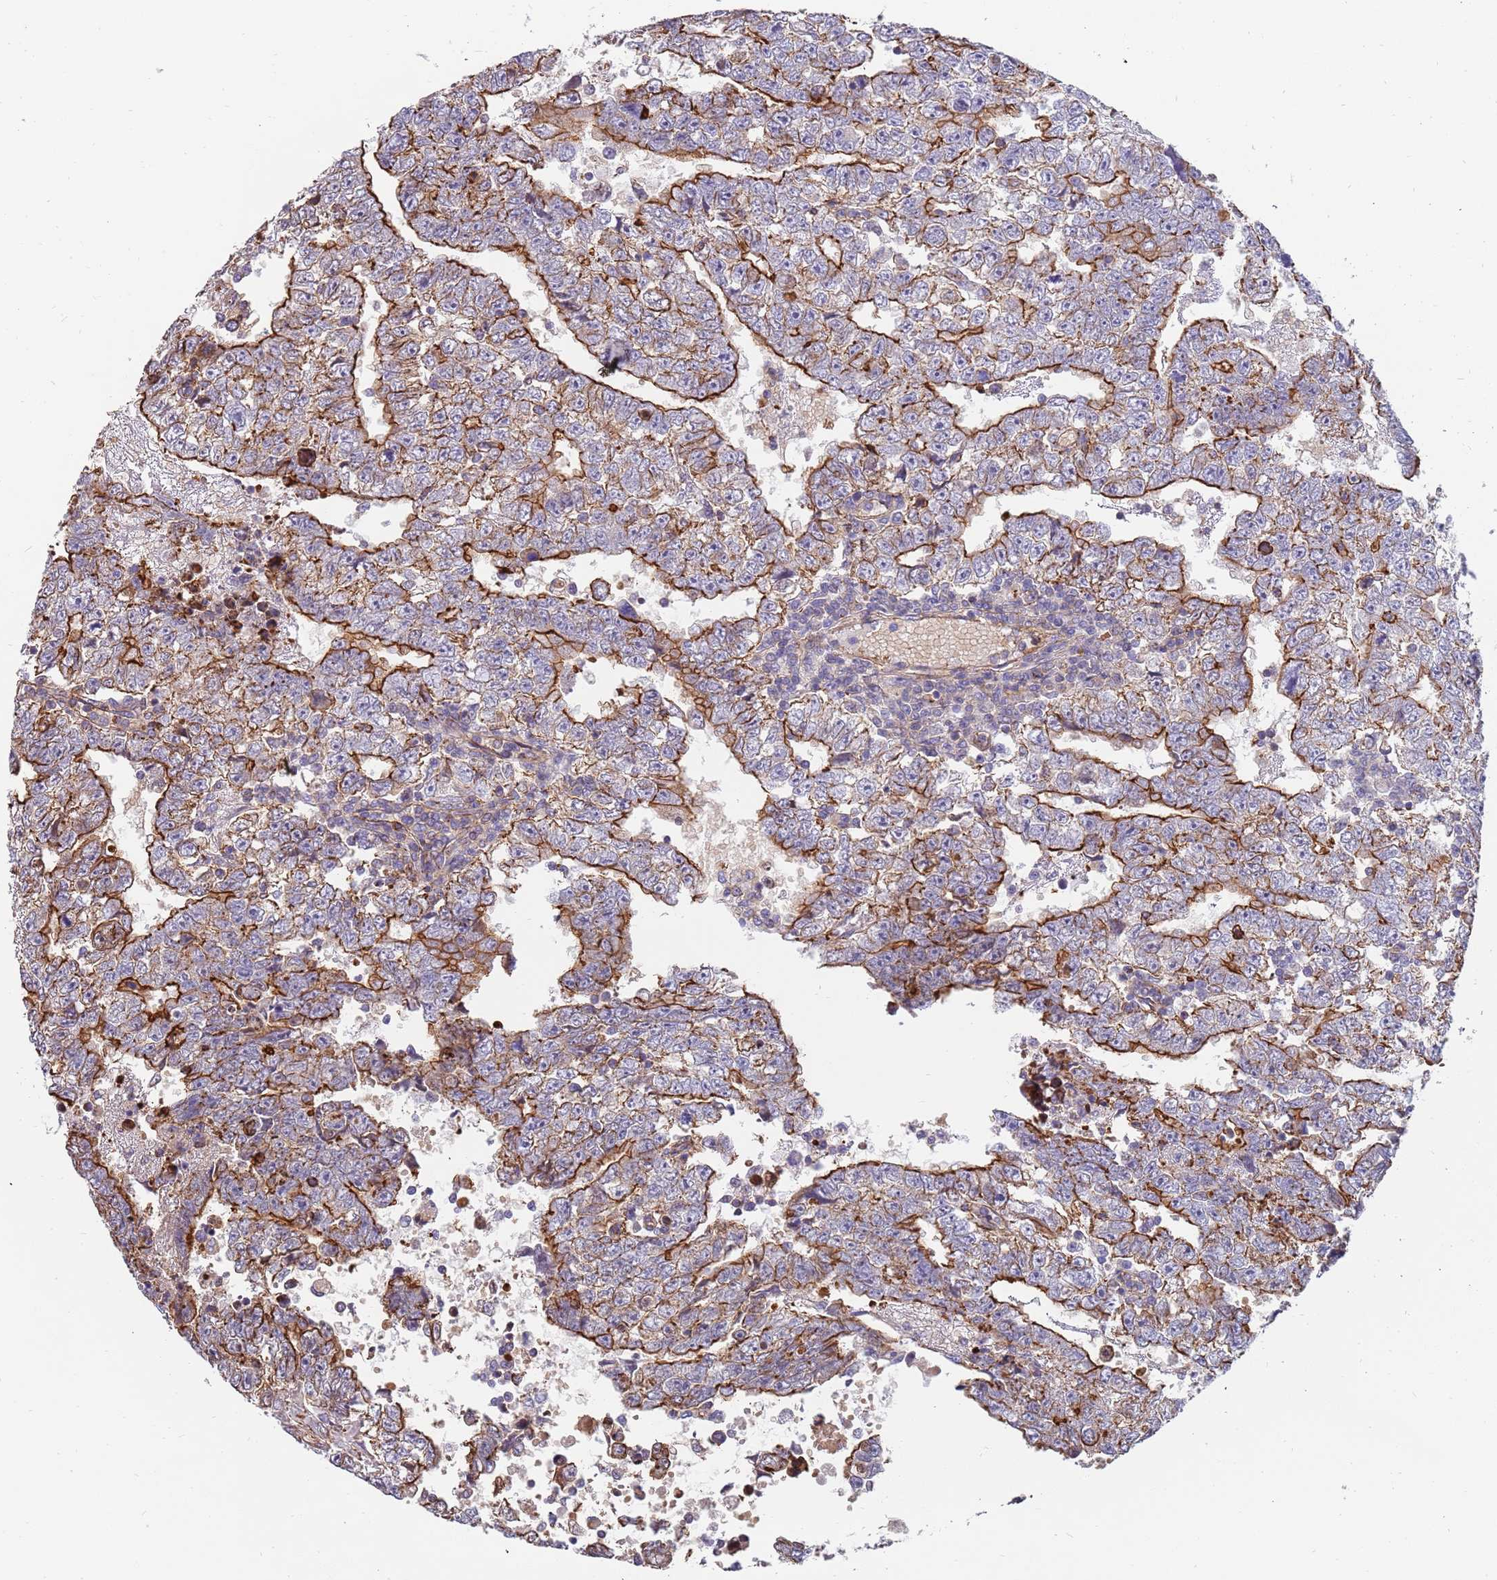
{"staining": {"intensity": "strong", "quantity": ">75%", "location": "cytoplasmic/membranous"}, "tissue": "testis cancer", "cell_type": "Tumor cells", "image_type": "cancer", "snomed": [{"axis": "morphology", "description": "Carcinoma, Embryonal, NOS"}, {"axis": "topography", "description": "Testis"}], "caption": "Strong cytoplasmic/membranous staining is present in approximately >75% of tumor cells in testis cancer.", "gene": "GFRAL", "patient": {"sex": "male", "age": 25}}